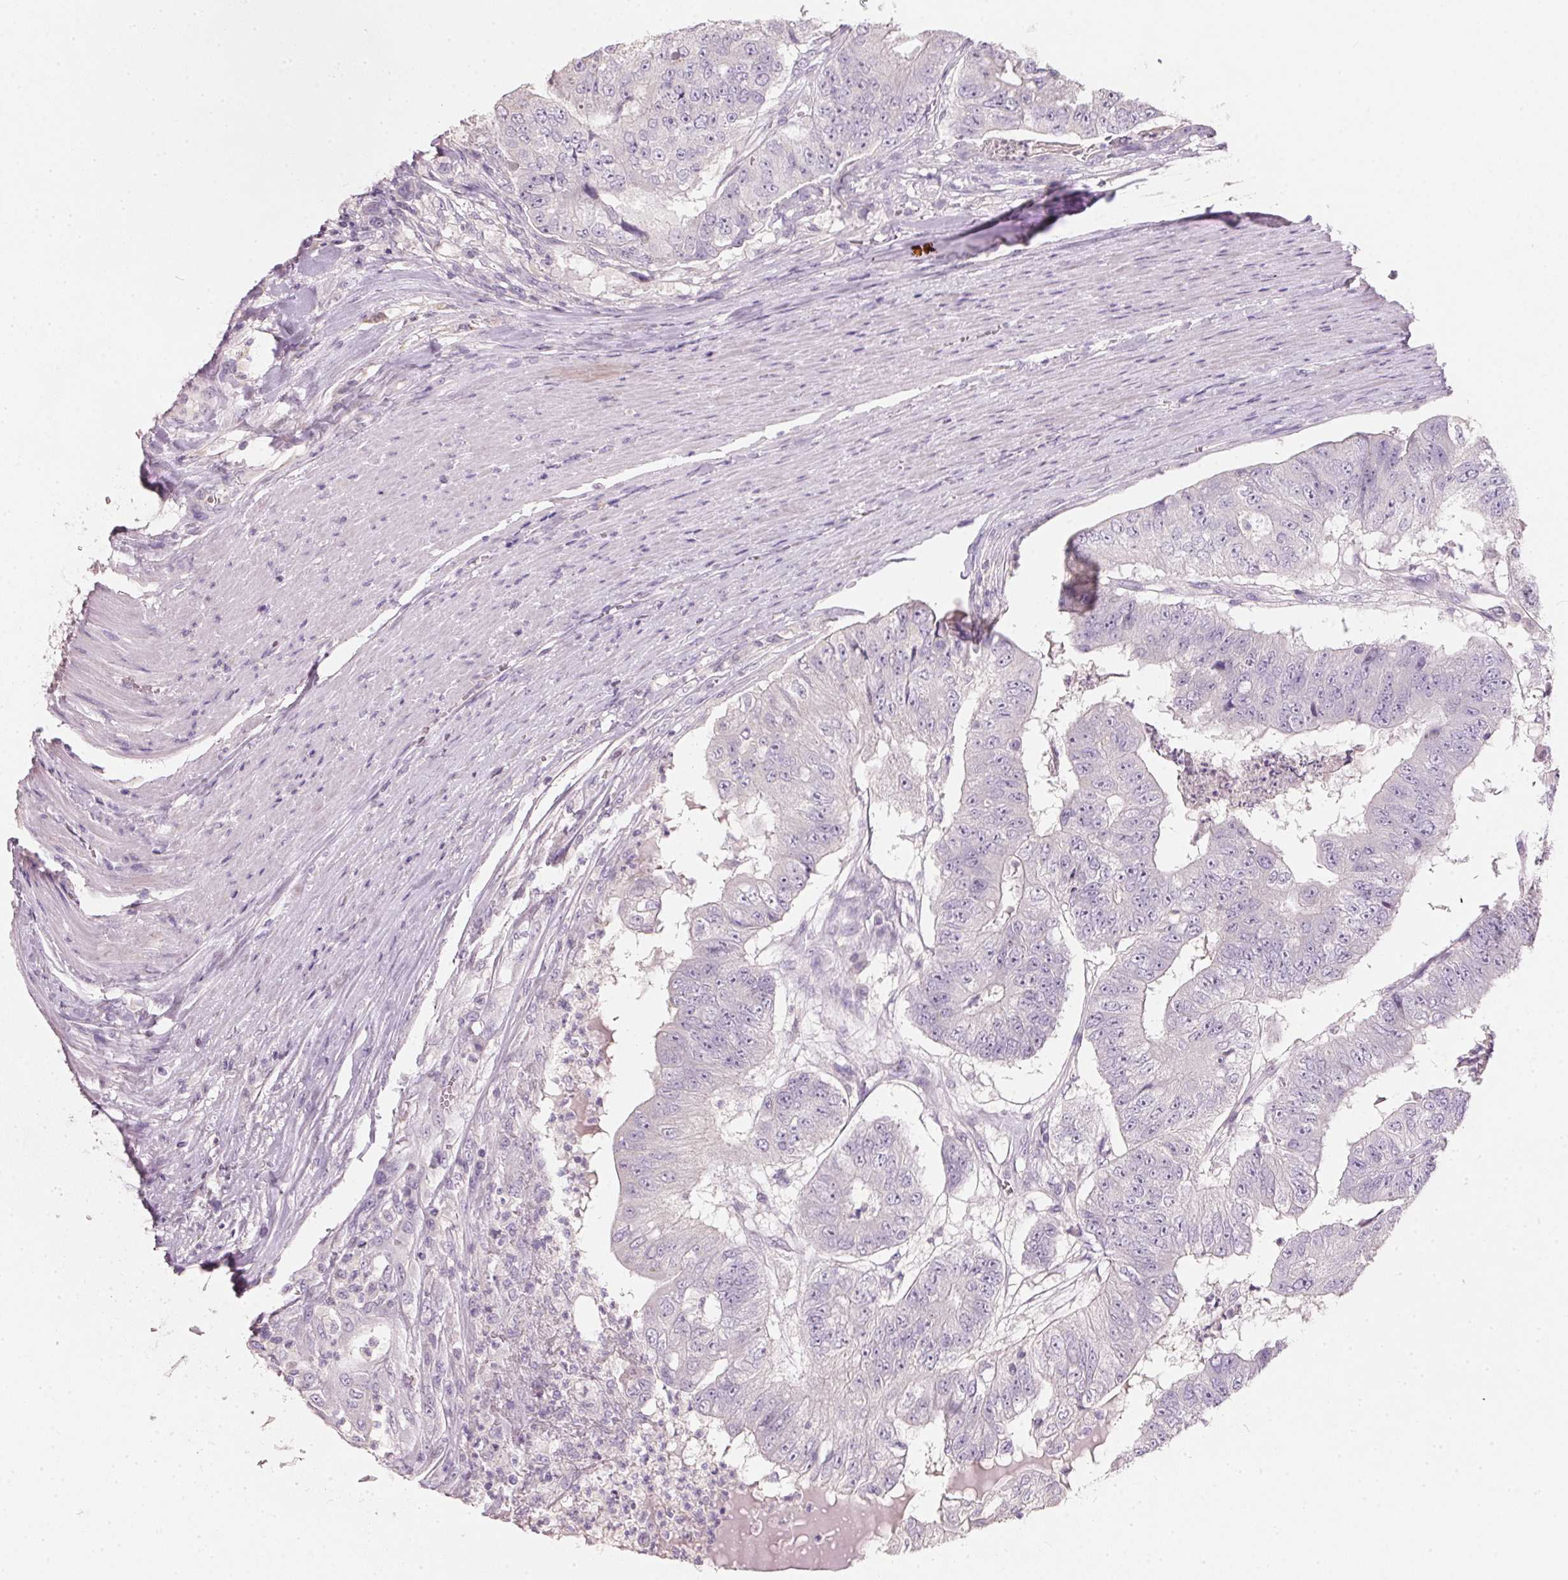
{"staining": {"intensity": "negative", "quantity": "none", "location": "none"}, "tissue": "colorectal cancer", "cell_type": "Tumor cells", "image_type": "cancer", "snomed": [{"axis": "morphology", "description": "Adenocarcinoma, NOS"}, {"axis": "topography", "description": "Colon"}], "caption": "There is no significant staining in tumor cells of adenocarcinoma (colorectal). Brightfield microscopy of immunohistochemistry stained with DAB (brown) and hematoxylin (blue), captured at high magnification.", "gene": "HSD17B1", "patient": {"sex": "female", "age": 67}}